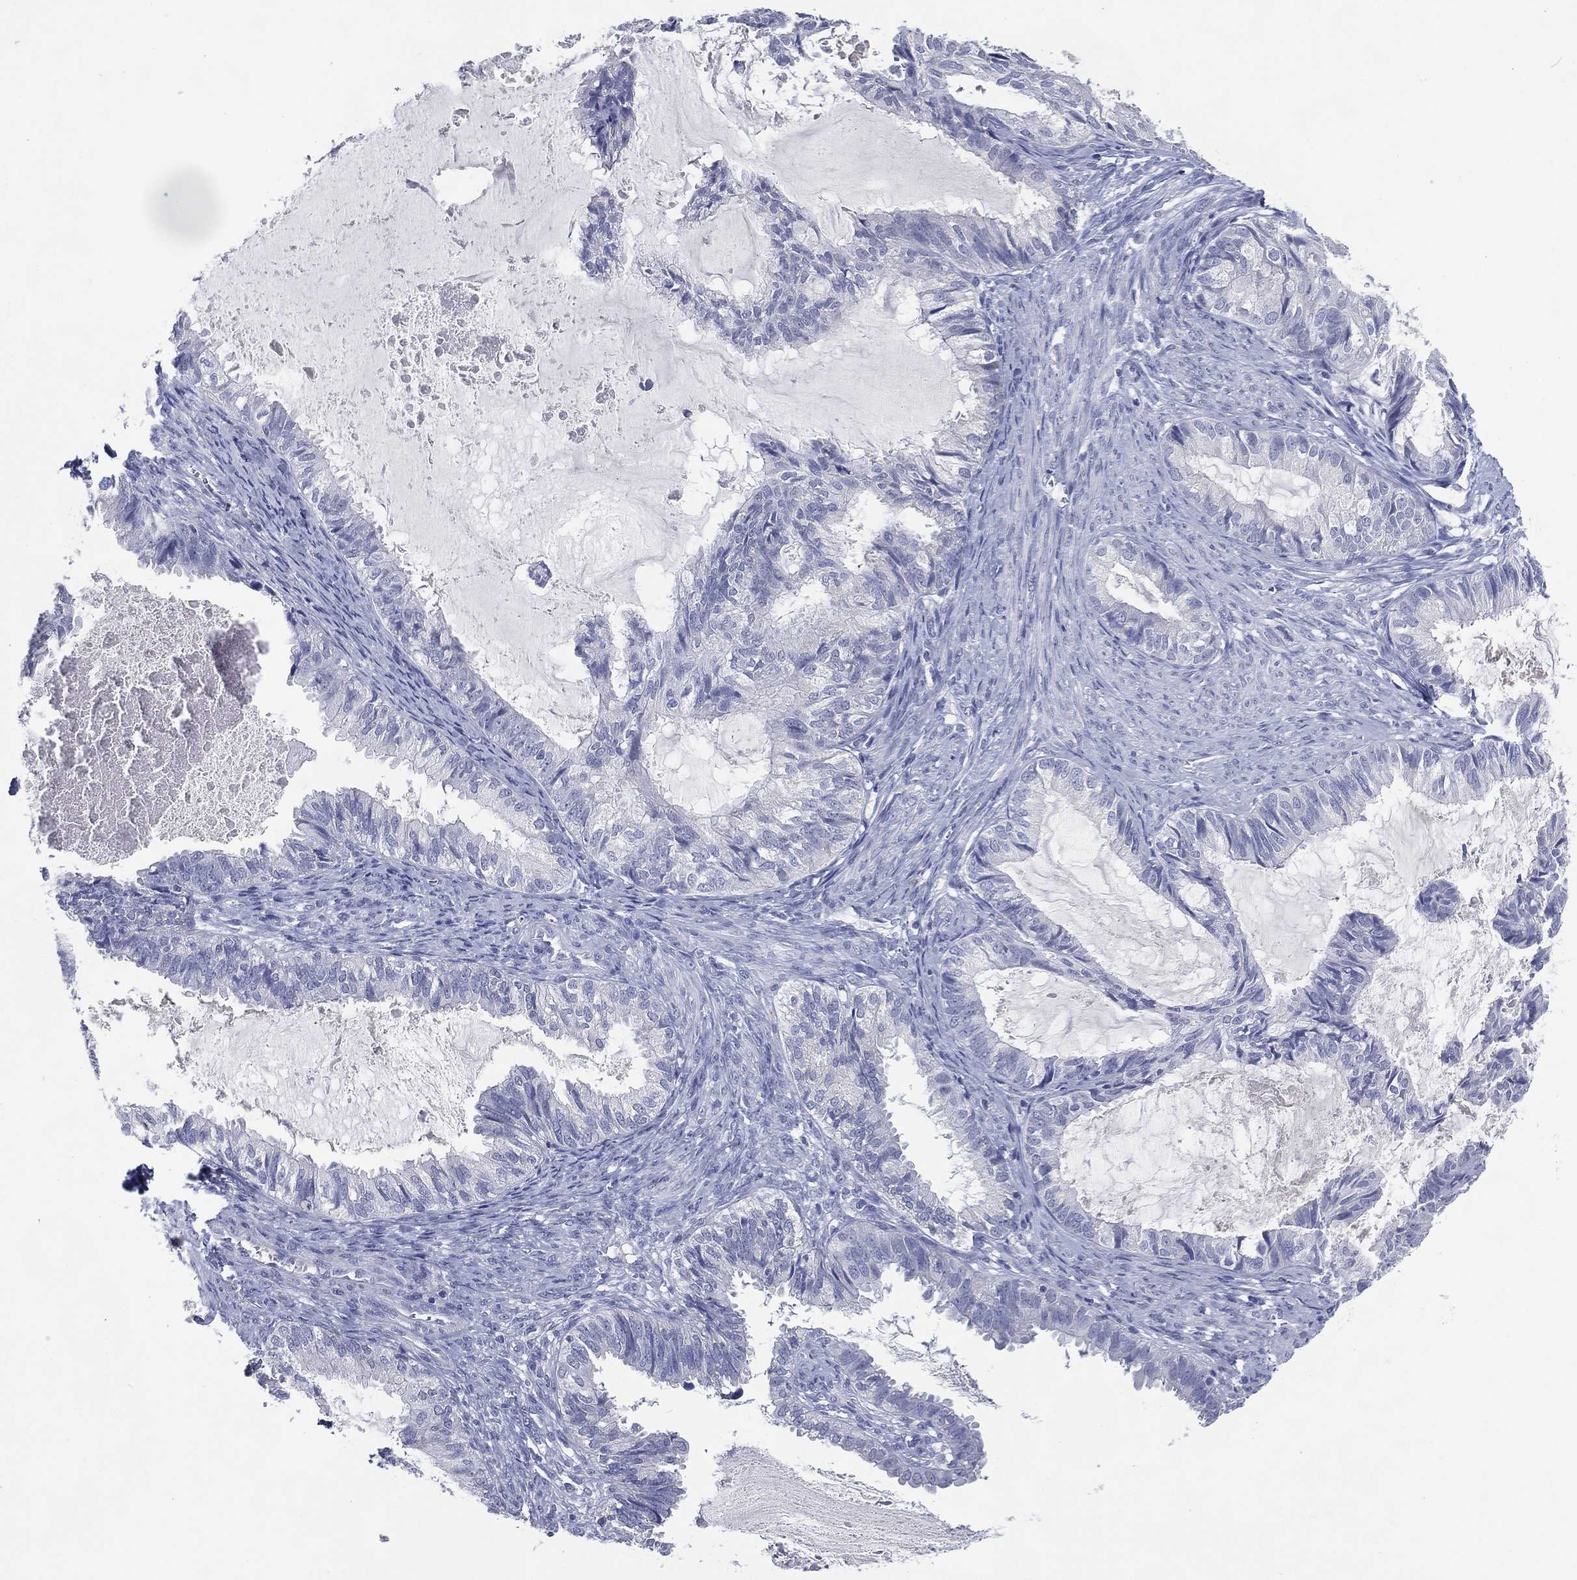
{"staining": {"intensity": "negative", "quantity": "none", "location": "none"}, "tissue": "endometrial cancer", "cell_type": "Tumor cells", "image_type": "cancer", "snomed": [{"axis": "morphology", "description": "Adenocarcinoma, NOS"}, {"axis": "topography", "description": "Endometrium"}], "caption": "DAB (3,3'-diaminobenzidine) immunohistochemical staining of human endometrial adenocarcinoma displays no significant staining in tumor cells.", "gene": "KRT35", "patient": {"sex": "female", "age": 86}}